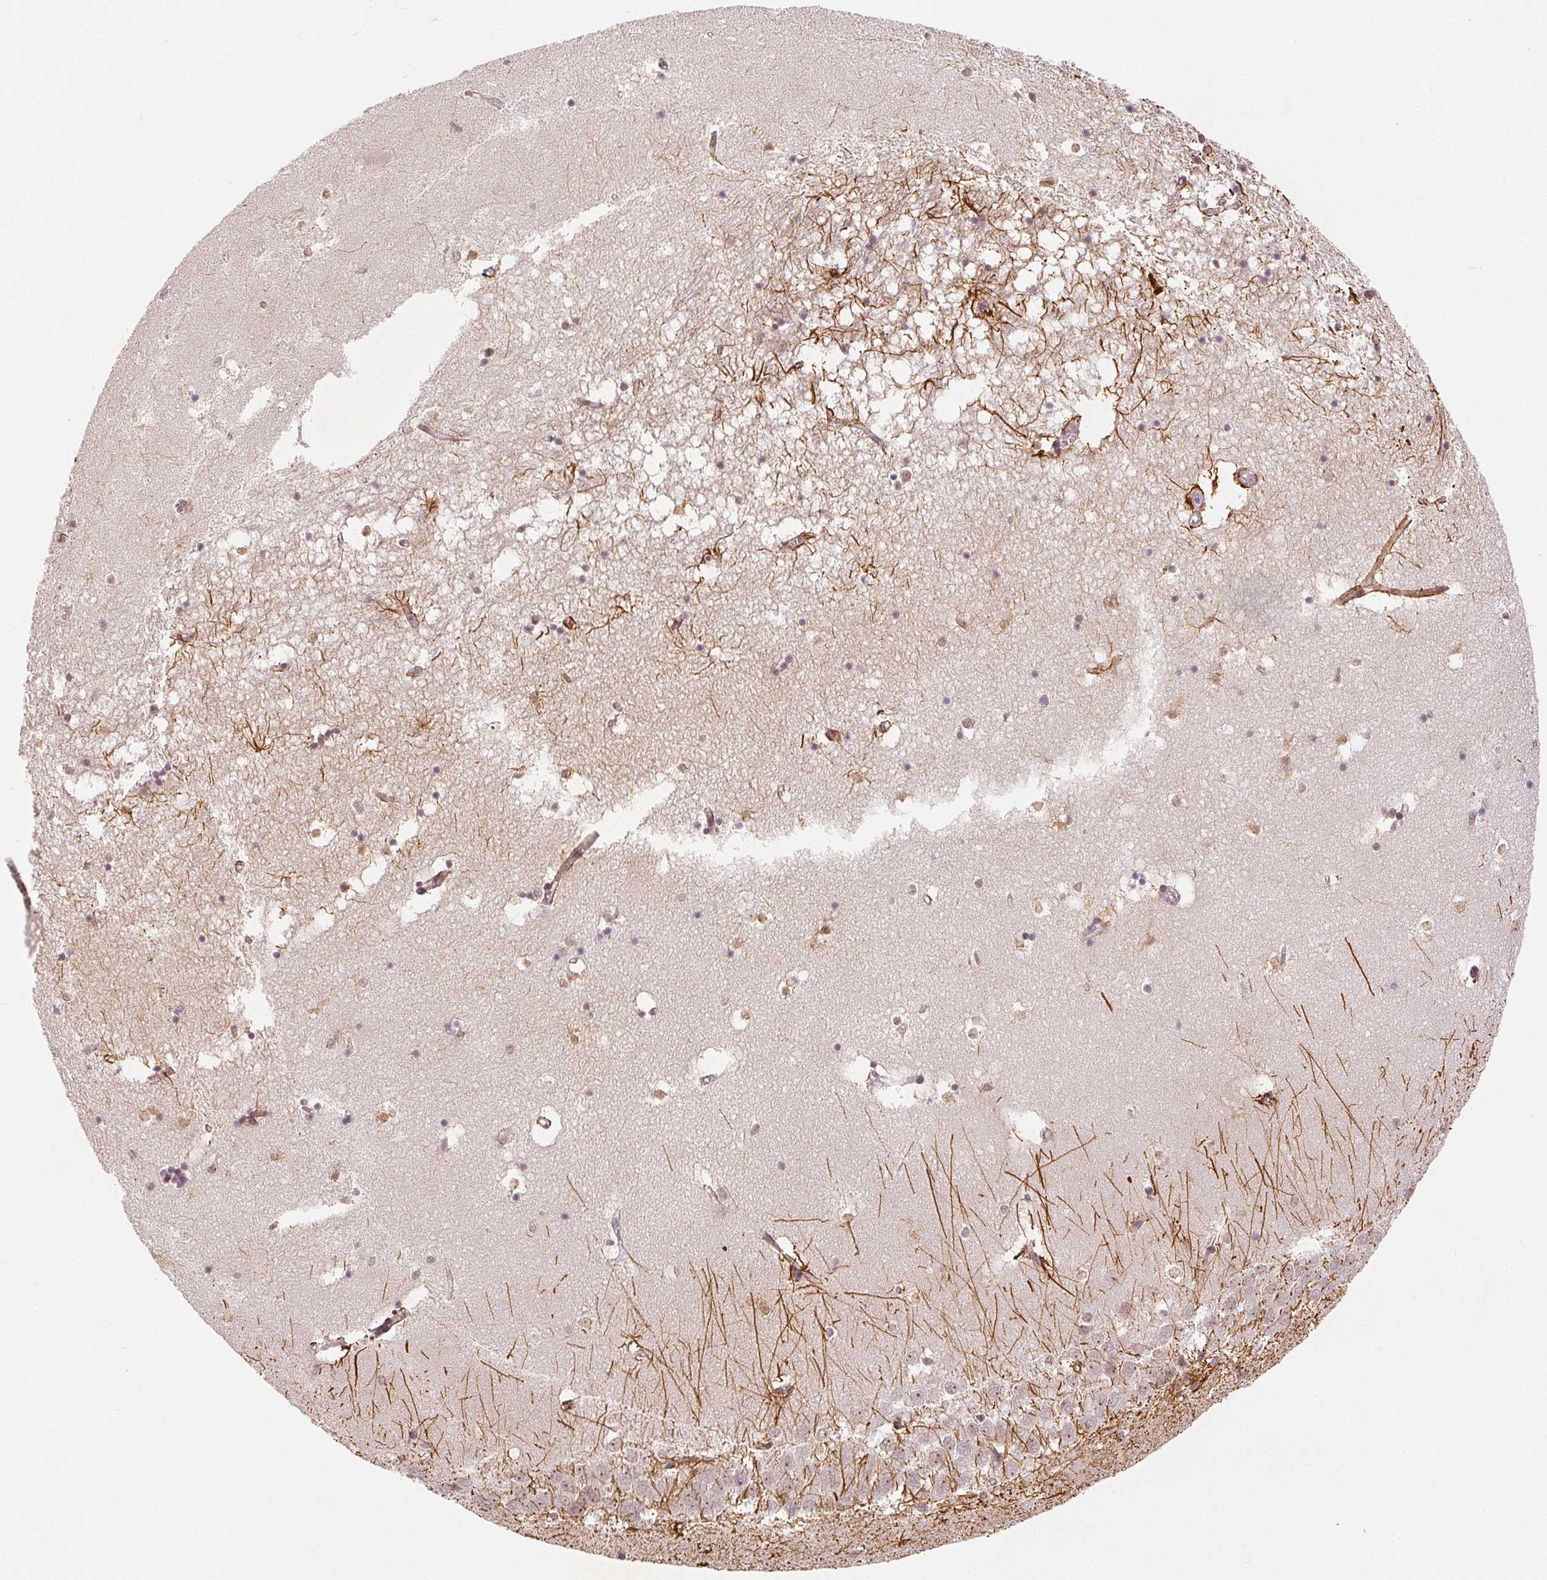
{"staining": {"intensity": "weak", "quantity": "<25%", "location": "nuclear"}, "tissue": "hippocampus", "cell_type": "Glial cells", "image_type": "normal", "snomed": [{"axis": "morphology", "description": "Normal tissue, NOS"}, {"axis": "topography", "description": "Hippocampus"}], "caption": "Immunohistochemistry (IHC) micrograph of normal hippocampus stained for a protein (brown), which exhibits no positivity in glial cells. (DAB (3,3'-diaminobenzidine) IHC with hematoxylin counter stain).", "gene": "DEK", "patient": {"sex": "male", "age": 58}}